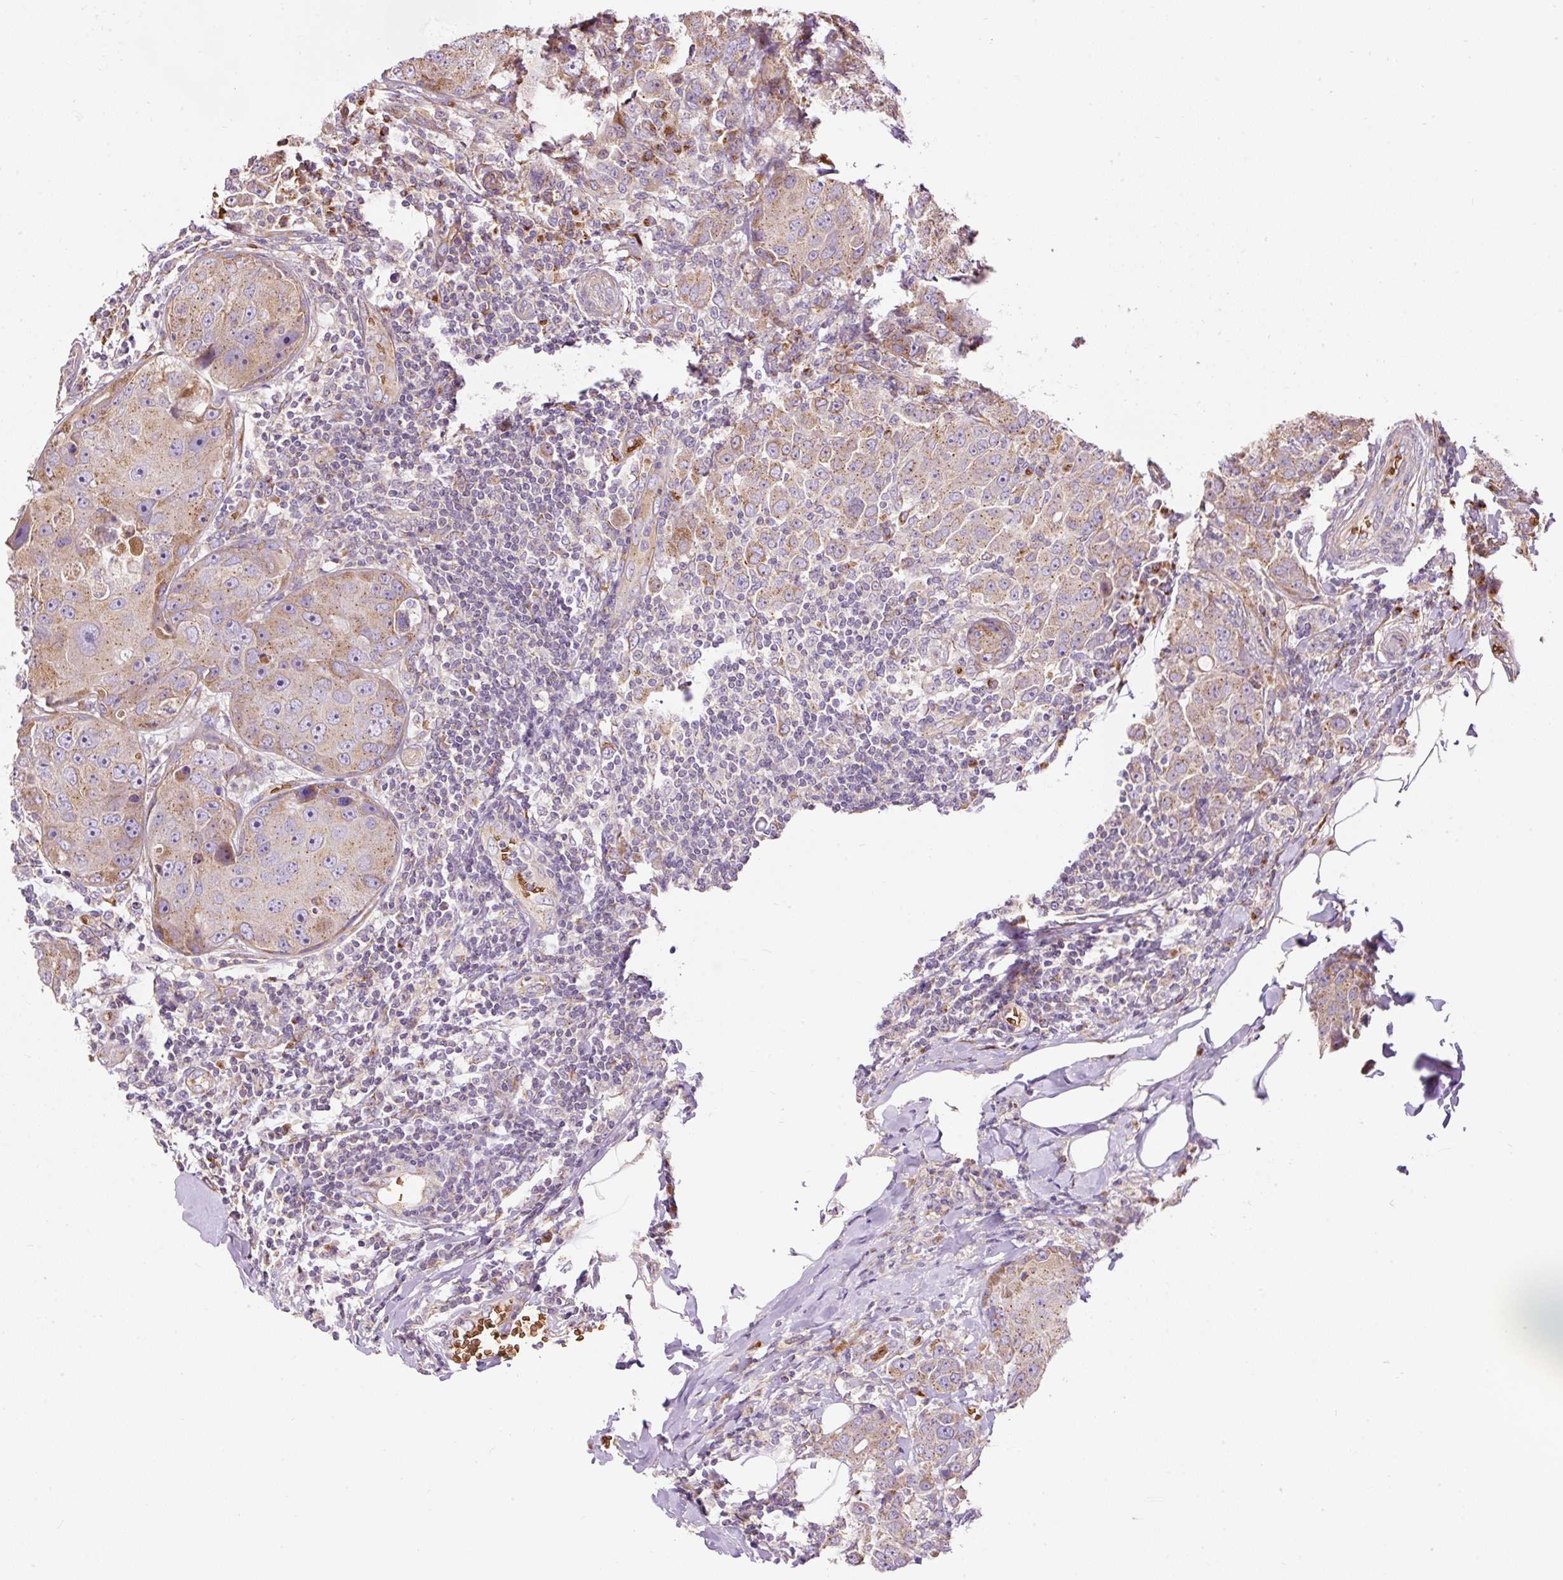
{"staining": {"intensity": "moderate", "quantity": ">75%", "location": "cytoplasmic/membranous"}, "tissue": "breast cancer", "cell_type": "Tumor cells", "image_type": "cancer", "snomed": [{"axis": "morphology", "description": "Duct carcinoma"}, {"axis": "topography", "description": "Breast"}], "caption": "A brown stain shows moderate cytoplasmic/membranous expression of a protein in invasive ductal carcinoma (breast) tumor cells. (DAB IHC with brightfield microscopy, high magnification).", "gene": "PRRC2A", "patient": {"sex": "female", "age": 43}}